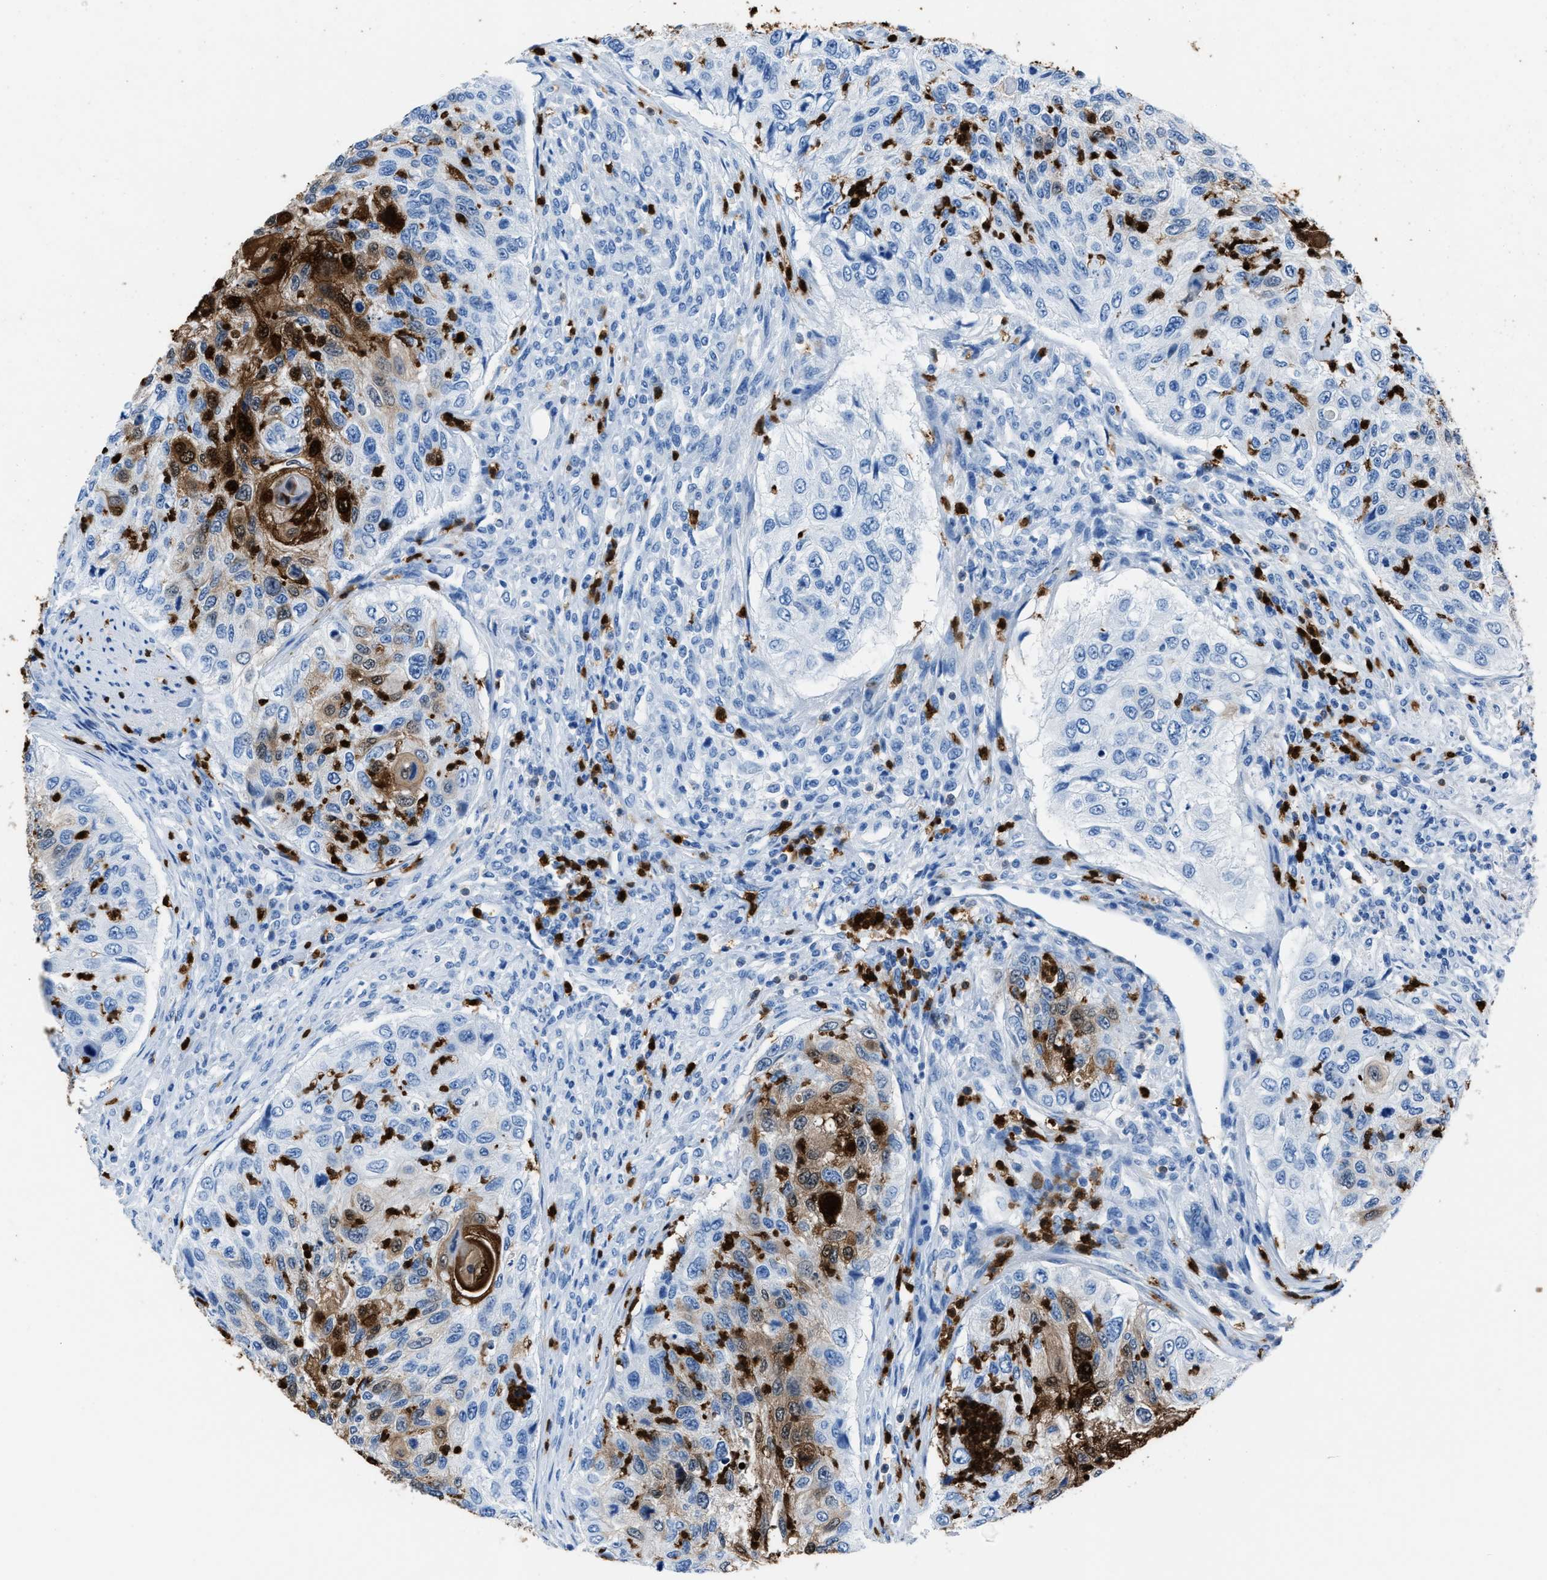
{"staining": {"intensity": "moderate", "quantity": "<25%", "location": "cytoplasmic/membranous"}, "tissue": "urothelial cancer", "cell_type": "Tumor cells", "image_type": "cancer", "snomed": [{"axis": "morphology", "description": "Urothelial carcinoma, High grade"}, {"axis": "topography", "description": "Urinary bladder"}], "caption": "Immunohistochemistry (IHC) (DAB (3,3'-diaminobenzidine)) staining of human urothelial cancer reveals moderate cytoplasmic/membranous protein positivity in about <25% of tumor cells.", "gene": "S100P", "patient": {"sex": "female", "age": 60}}